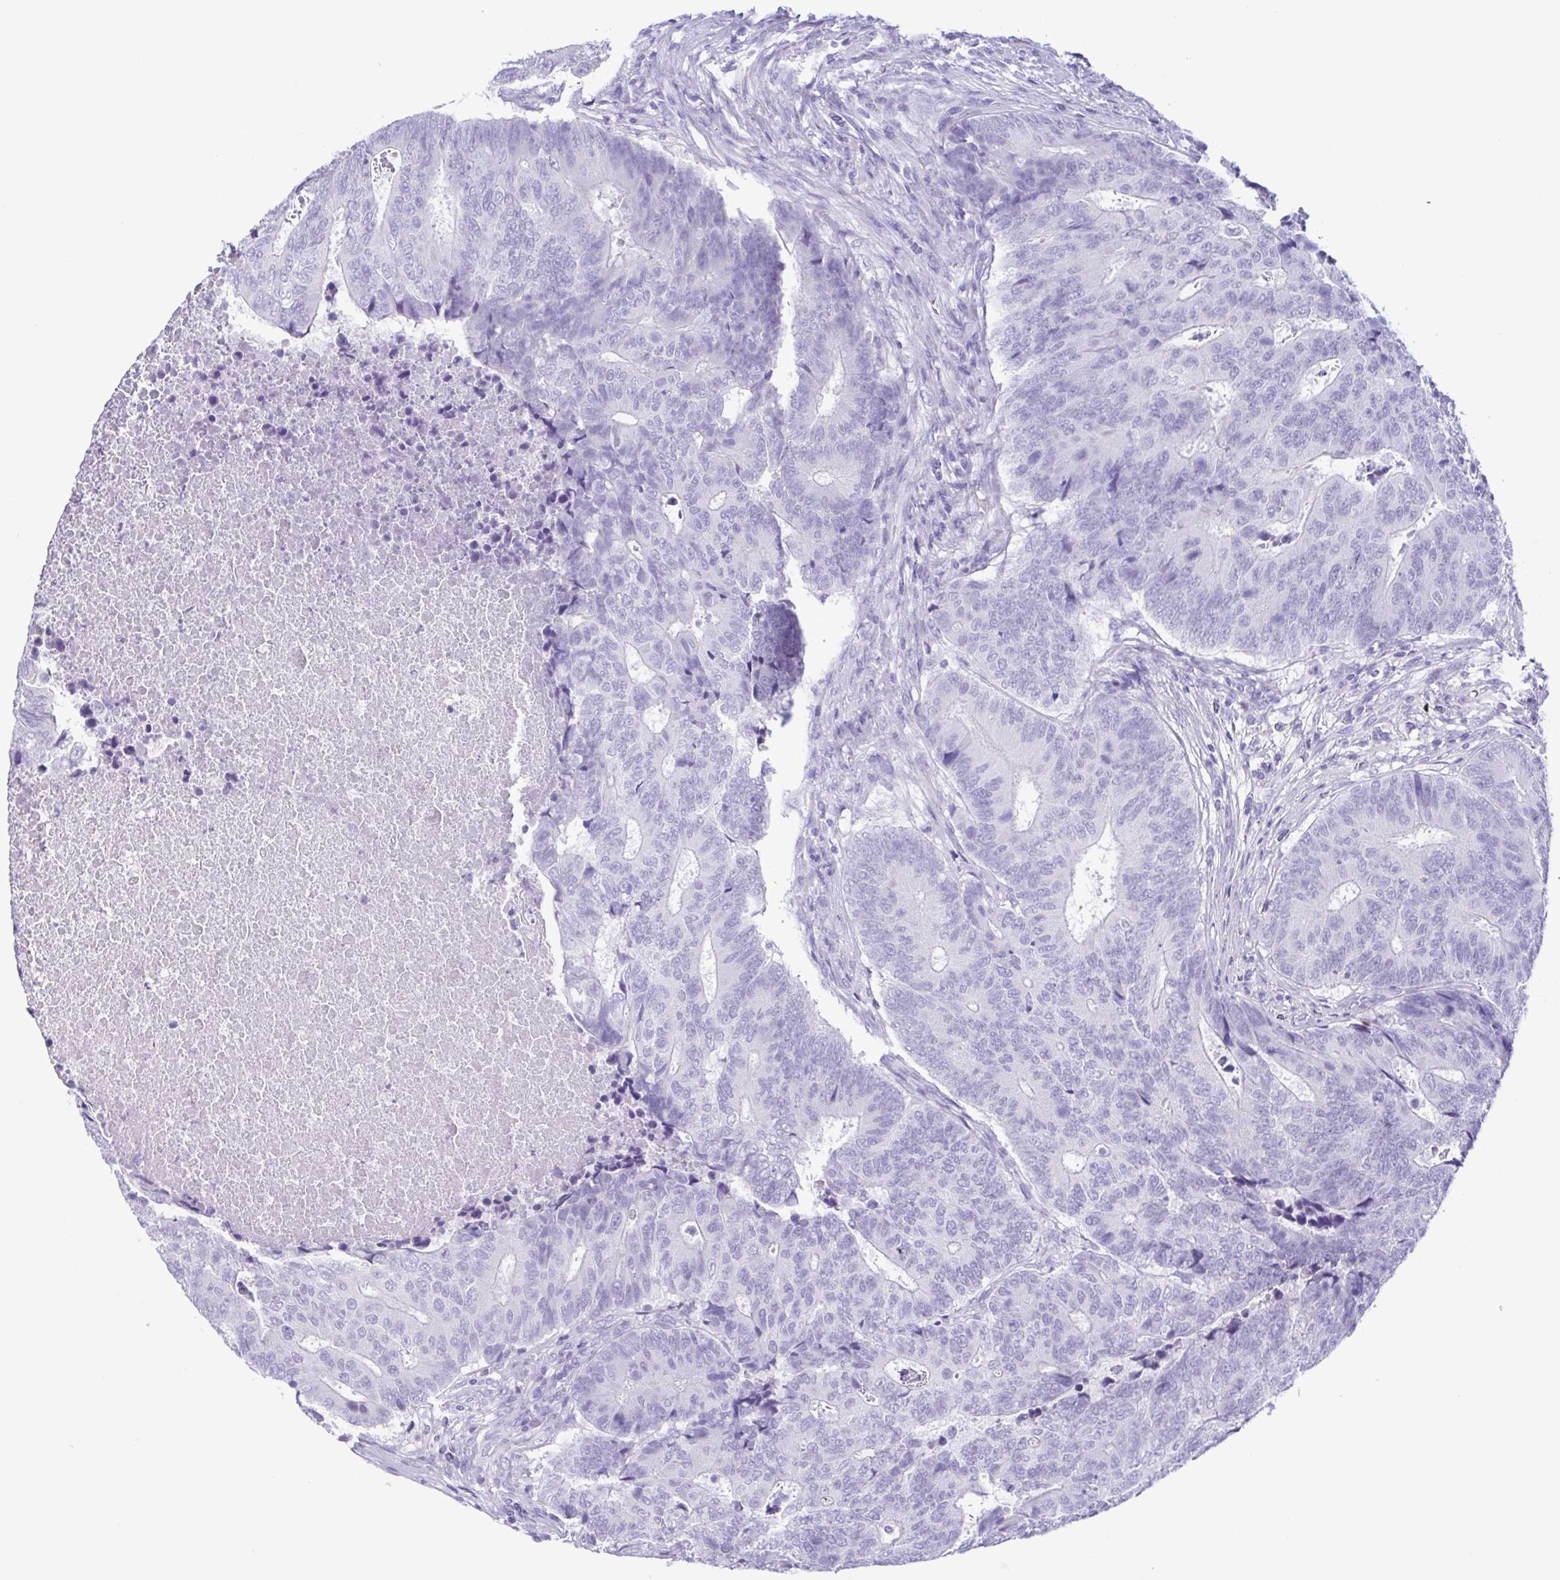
{"staining": {"intensity": "negative", "quantity": "none", "location": "none"}, "tissue": "colorectal cancer", "cell_type": "Tumor cells", "image_type": "cancer", "snomed": [{"axis": "morphology", "description": "Adenocarcinoma, NOS"}, {"axis": "topography", "description": "Colon"}], "caption": "A photomicrograph of adenocarcinoma (colorectal) stained for a protein reveals no brown staining in tumor cells.", "gene": "LTF", "patient": {"sex": "female", "age": 48}}